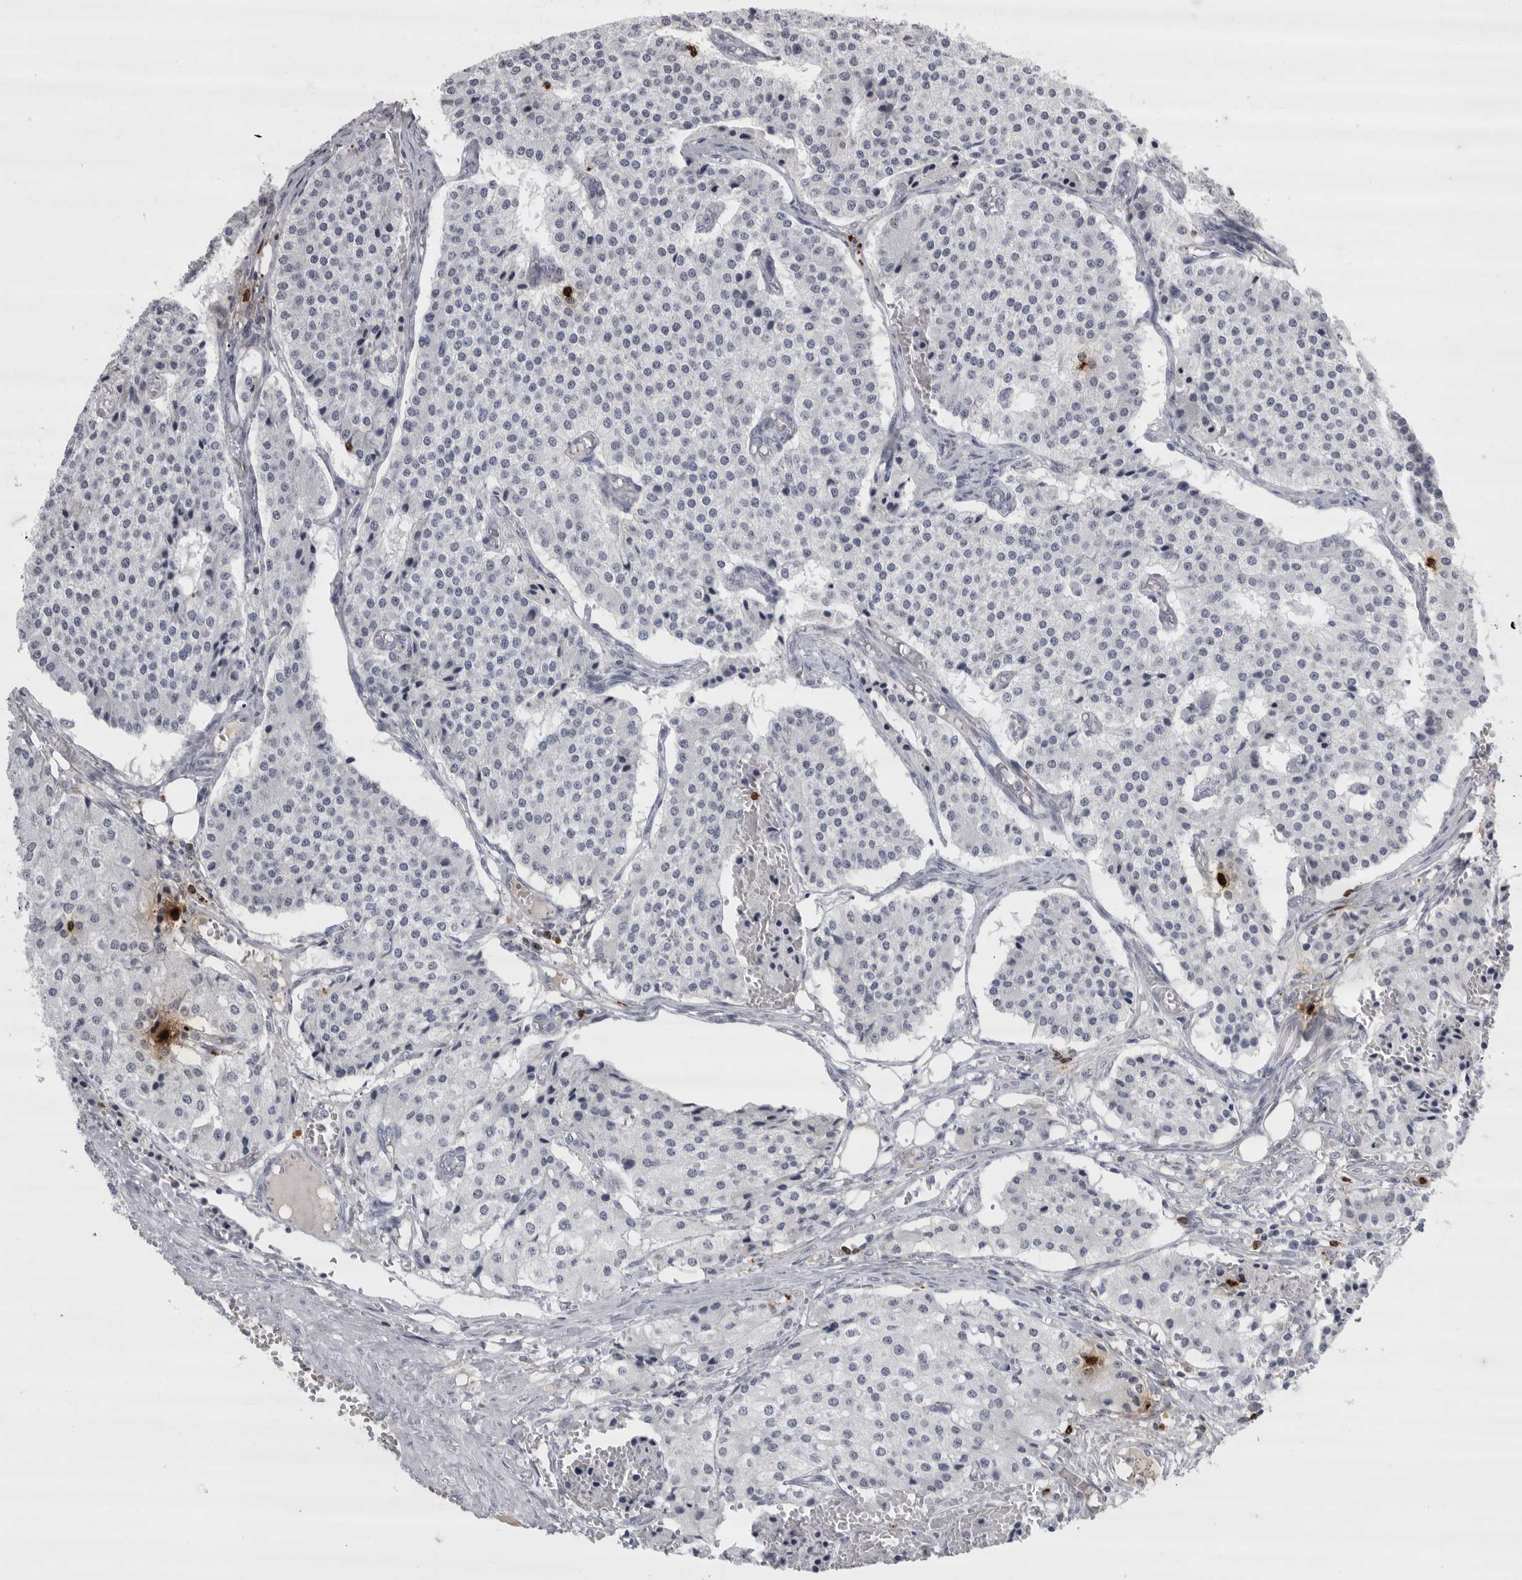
{"staining": {"intensity": "negative", "quantity": "none", "location": "none"}, "tissue": "carcinoid", "cell_type": "Tumor cells", "image_type": "cancer", "snomed": [{"axis": "morphology", "description": "Carcinoid, malignant, NOS"}, {"axis": "topography", "description": "Colon"}], "caption": "Tumor cells show no significant positivity in malignant carcinoid.", "gene": "GNLY", "patient": {"sex": "female", "age": 52}}